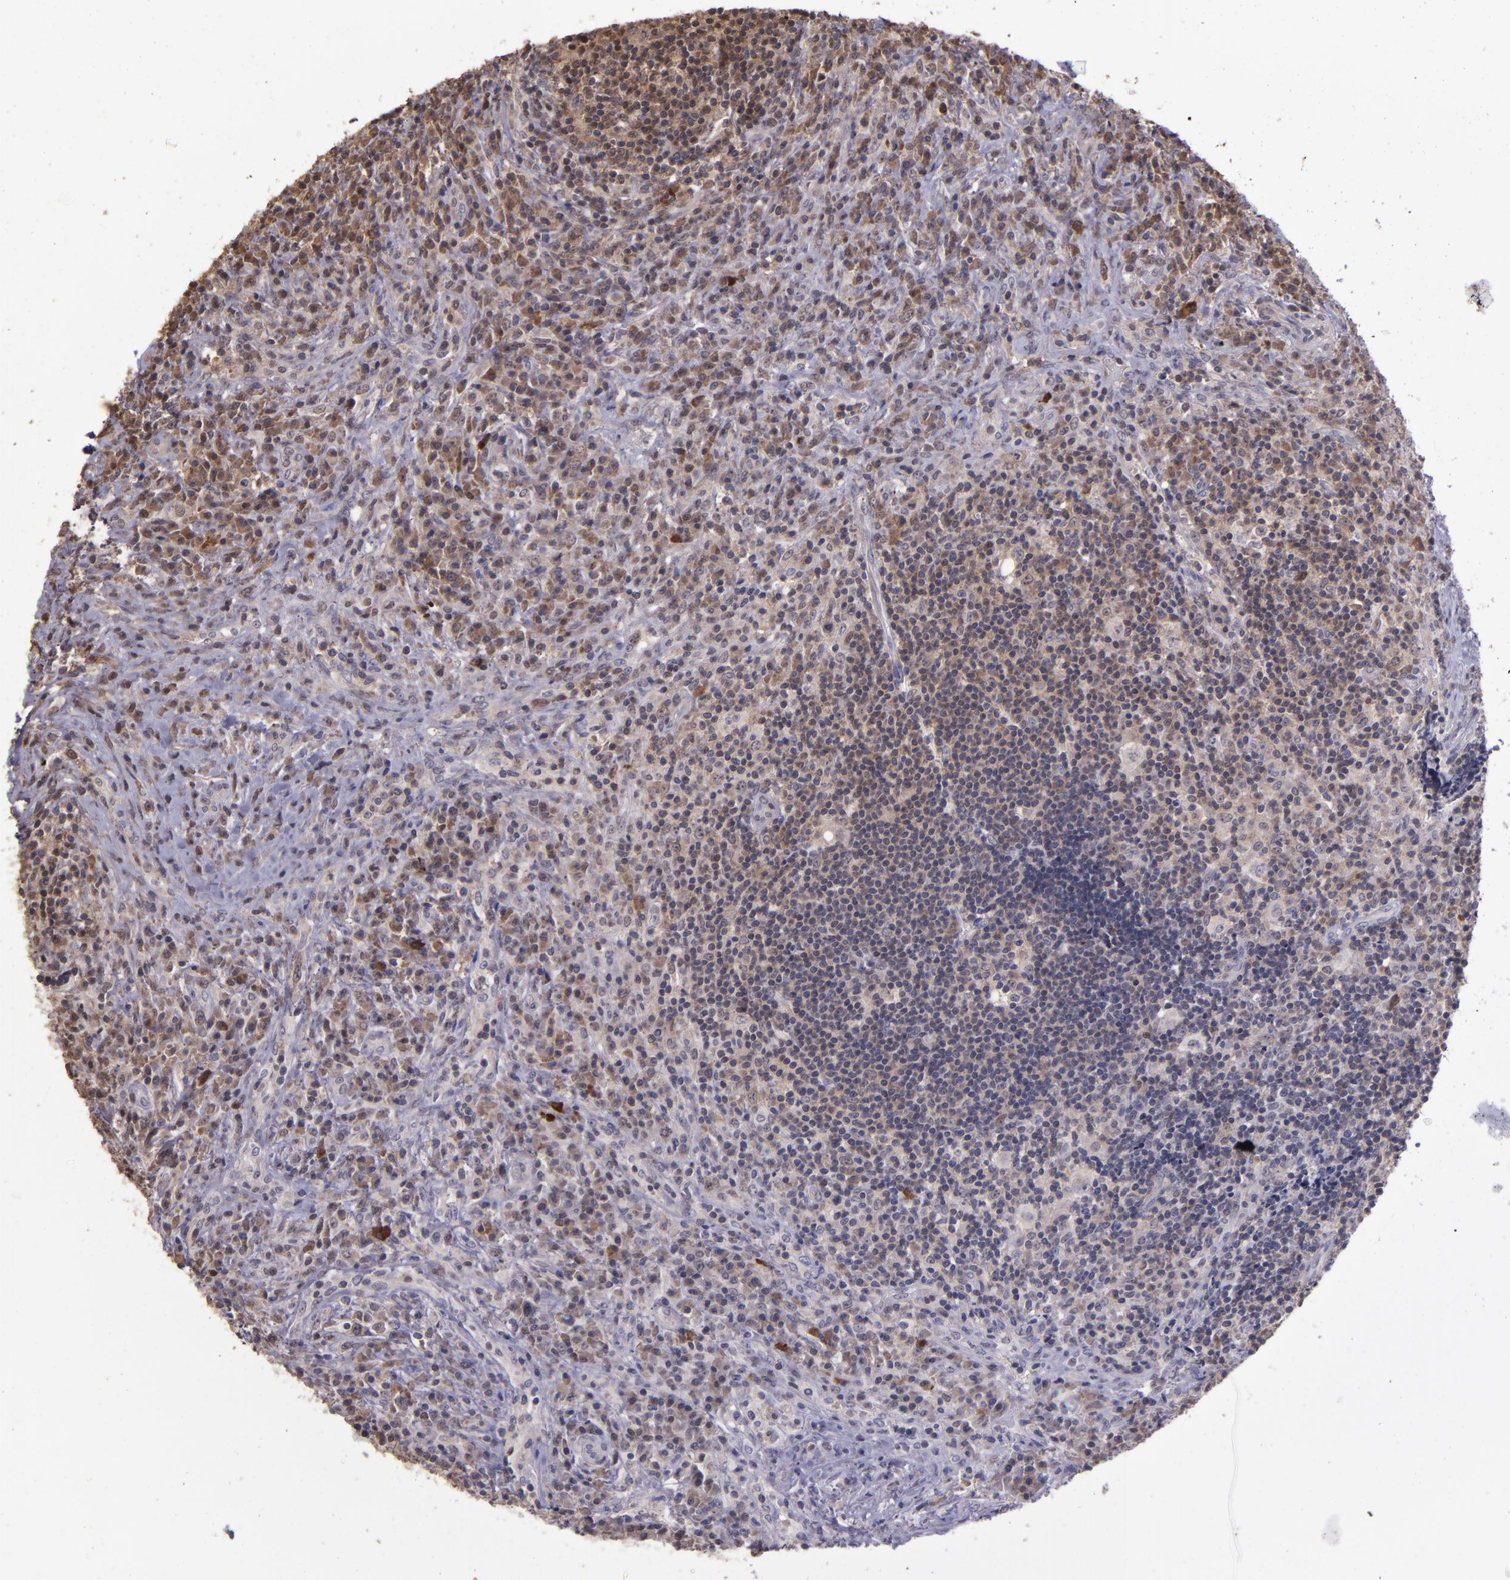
{"staining": {"intensity": "weak", "quantity": "25%-75%", "location": "cytoplasmic/membranous"}, "tissue": "lymphoma", "cell_type": "Tumor cells", "image_type": "cancer", "snomed": [{"axis": "morphology", "description": "Hodgkin's disease, NOS"}, {"axis": "topography", "description": "Lymph node"}], "caption": "High-magnification brightfield microscopy of lymphoma stained with DAB (brown) and counterstained with hematoxylin (blue). tumor cells exhibit weak cytoplasmic/membranous staining is present in about25%-75% of cells.", "gene": "SERPINF2", "patient": {"sex": "female", "age": 25}}